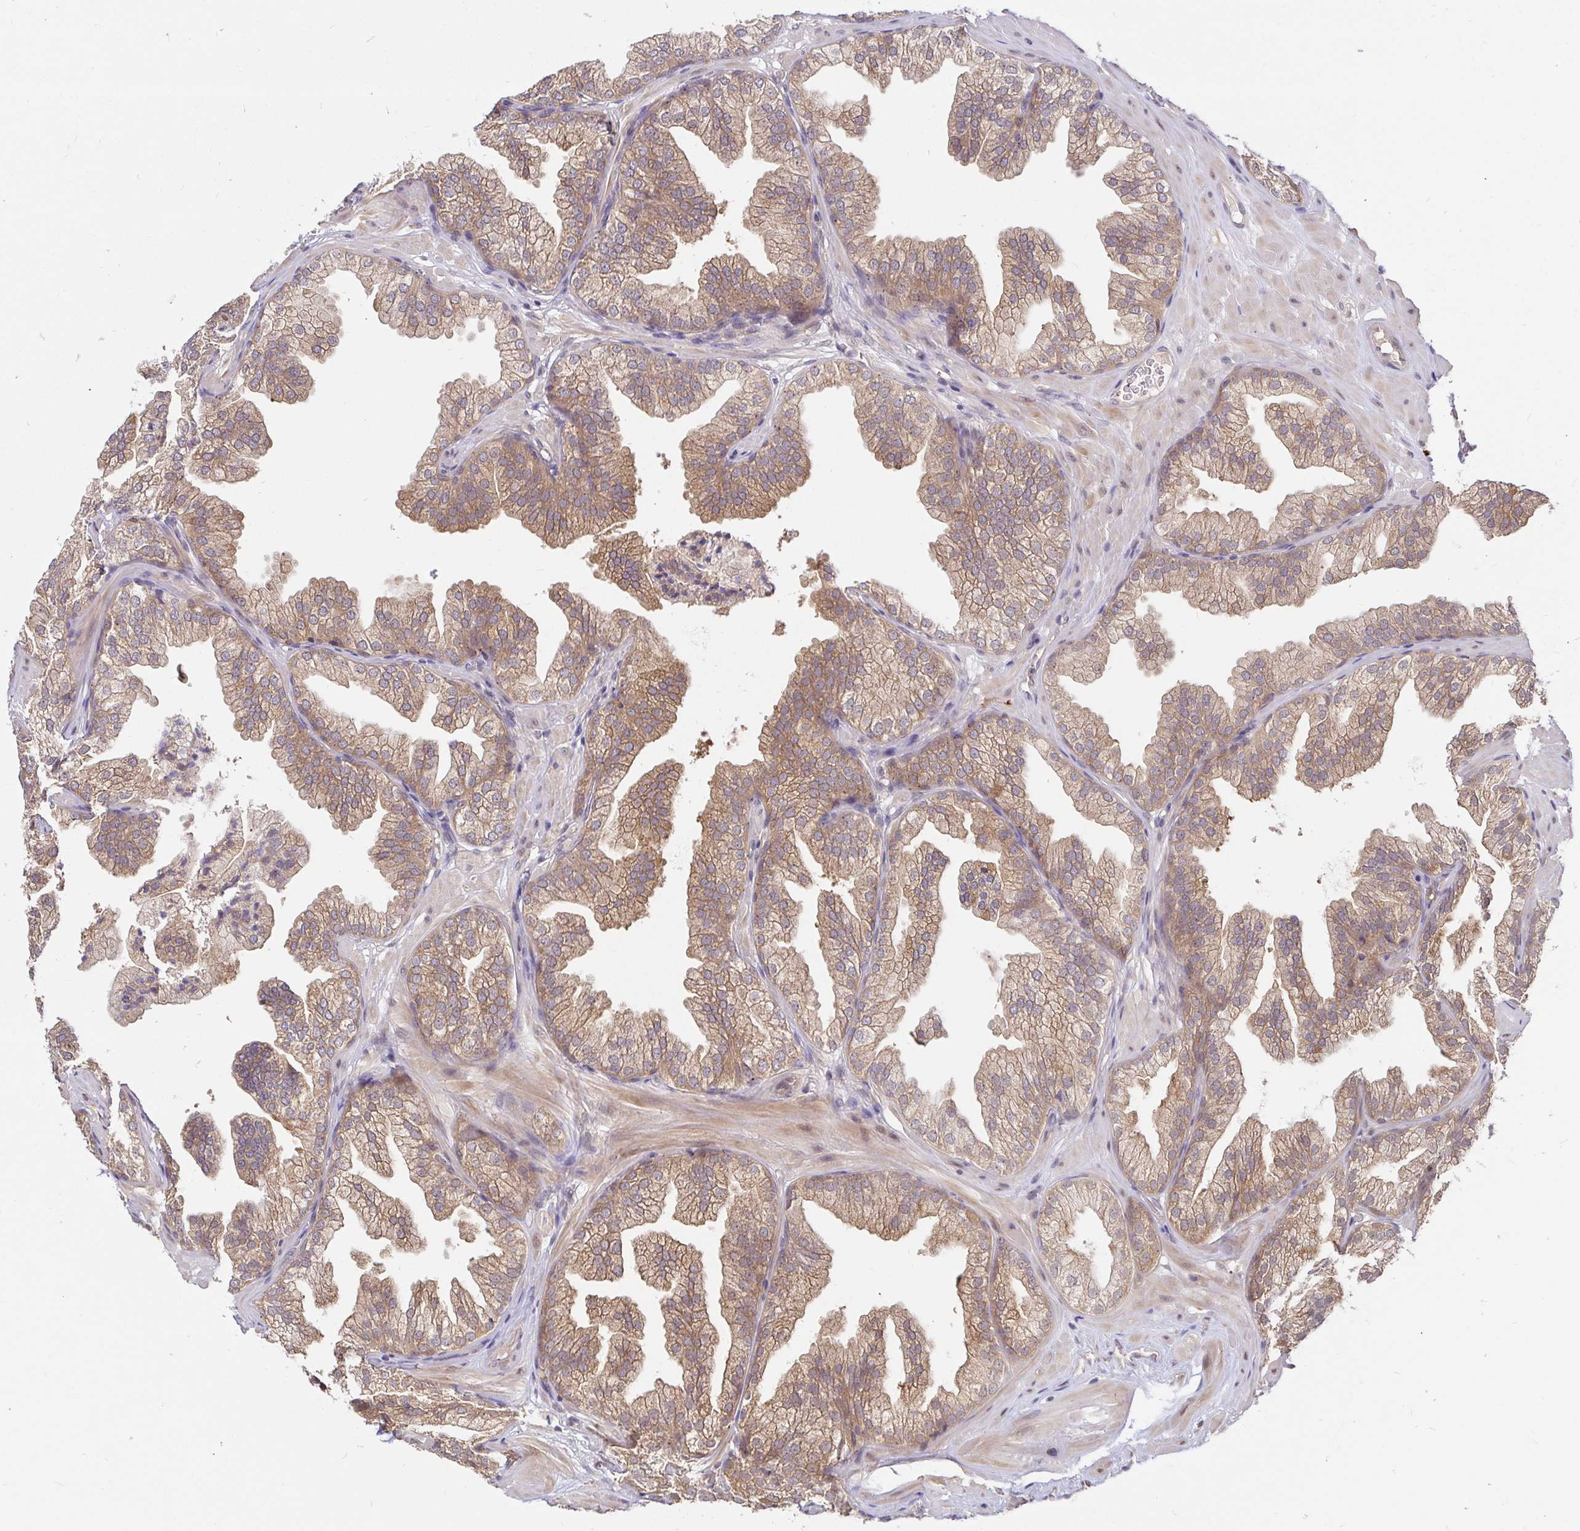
{"staining": {"intensity": "moderate", "quantity": "25%-75%", "location": "cytoplasmic/membranous"}, "tissue": "prostate", "cell_type": "Glandular cells", "image_type": "normal", "snomed": [{"axis": "morphology", "description": "Normal tissue, NOS"}, {"axis": "topography", "description": "Prostate"}], "caption": "Immunohistochemistry staining of unremarkable prostate, which exhibits medium levels of moderate cytoplasmic/membranous positivity in approximately 25%-75% of glandular cells indicating moderate cytoplasmic/membranous protein expression. The staining was performed using DAB (3,3'-diaminobenzidine) (brown) for protein detection and nuclei were counterstained in hematoxylin (blue).", "gene": "LMO4", "patient": {"sex": "male", "age": 37}}